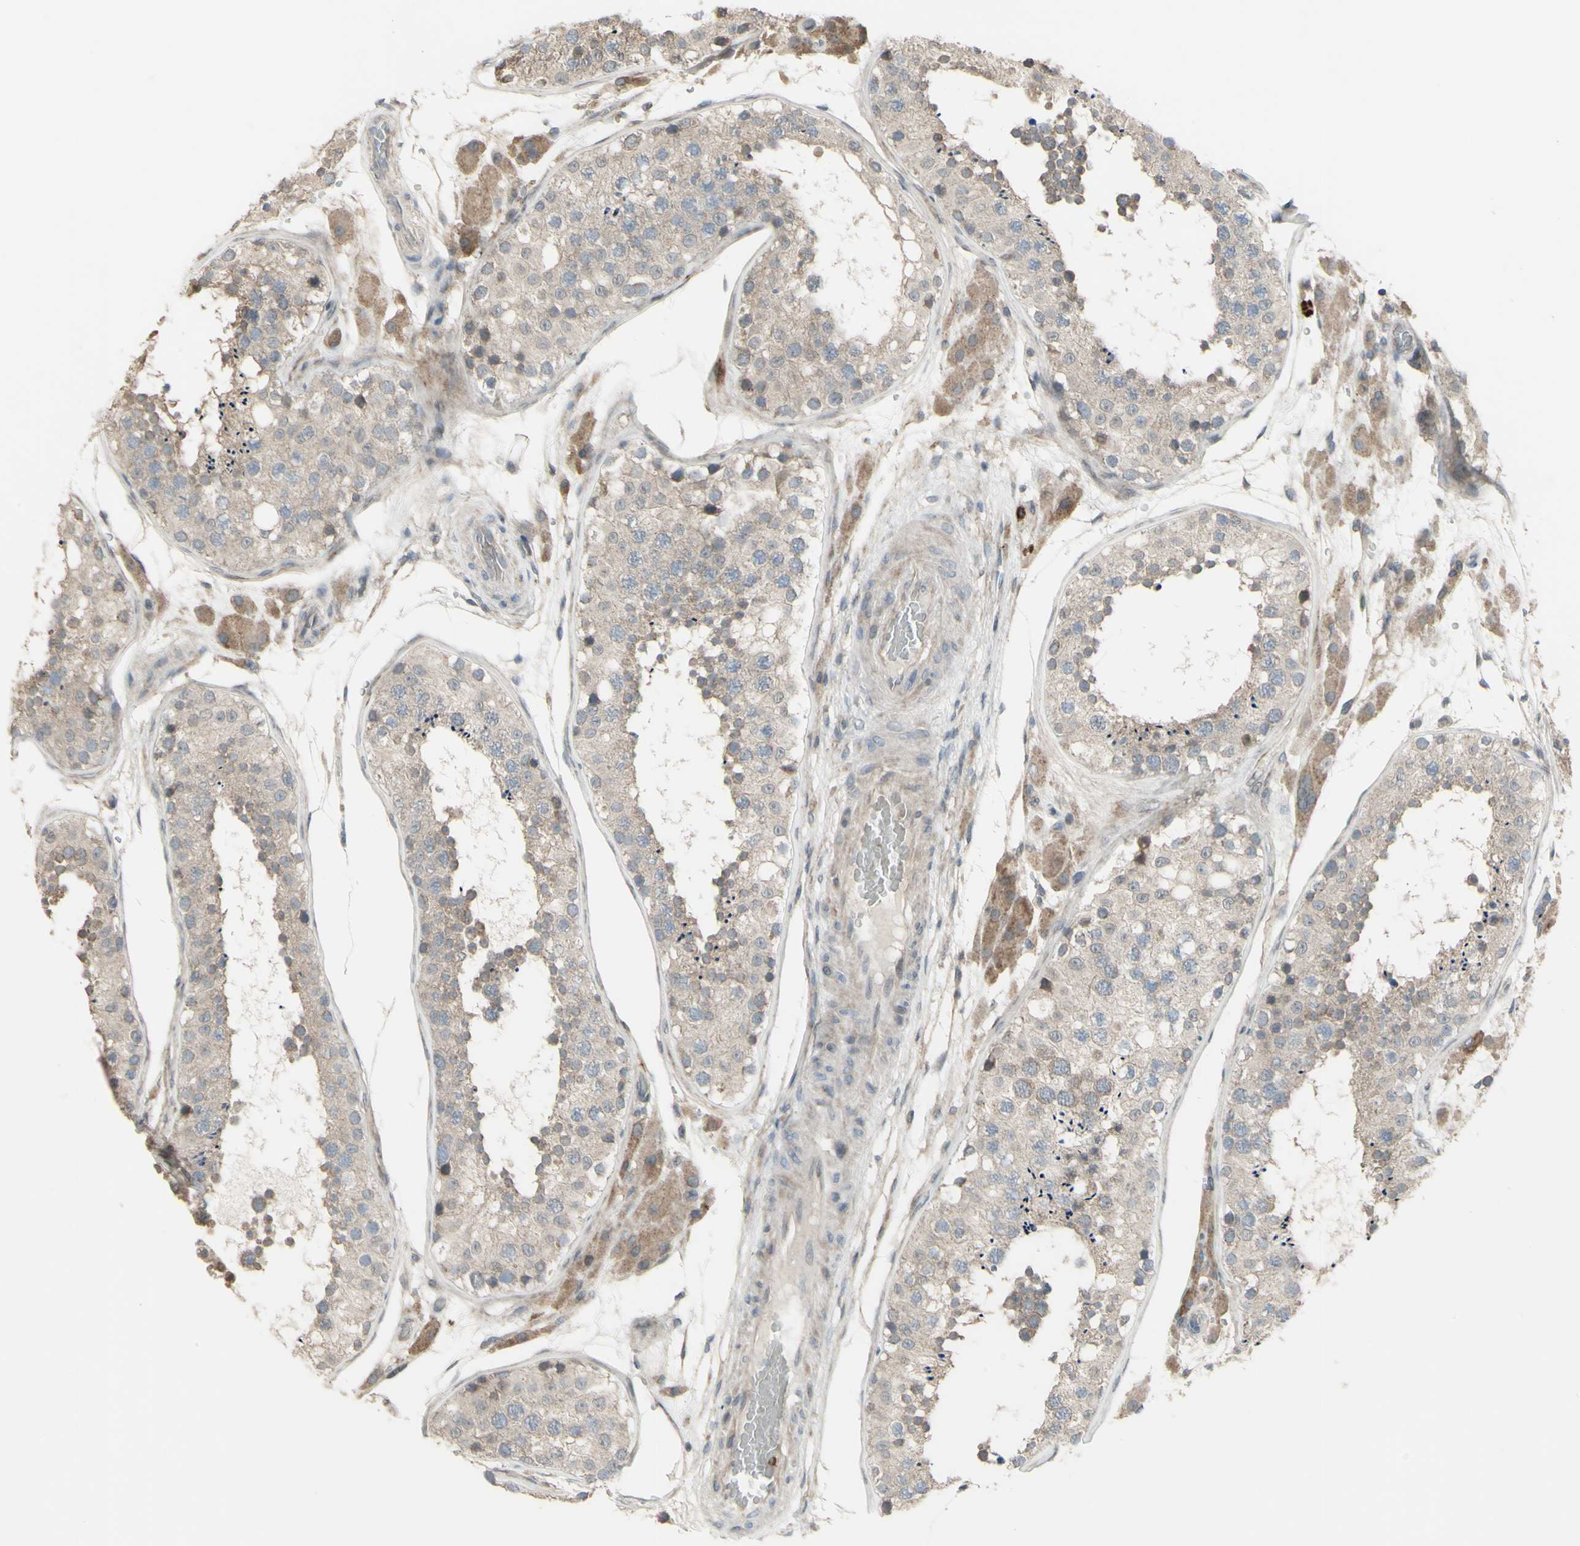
{"staining": {"intensity": "weak", "quantity": ">75%", "location": "cytoplasmic/membranous"}, "tissue": "testis", "cell_type": "Cells in seminiferous ducts", "image_type": "normal", "snomed": [{"axis": "morphology", "description": "Normal tissue, NOS"}, {"axis": "topography", "description": "Testis"}], "caption": "A histopathology image of testis stained for a protein reveals weak cytoplasmic/membranous brown staining in cells in seminiferous ducts. The staining was performed using DAB to visualize the protein expression in brown, while the nuclei were stained in blue with hematoxylin (Magnification: 20x).", "gene": "GRAMD1B", "patient": {"sex": "male", "age": 26}}